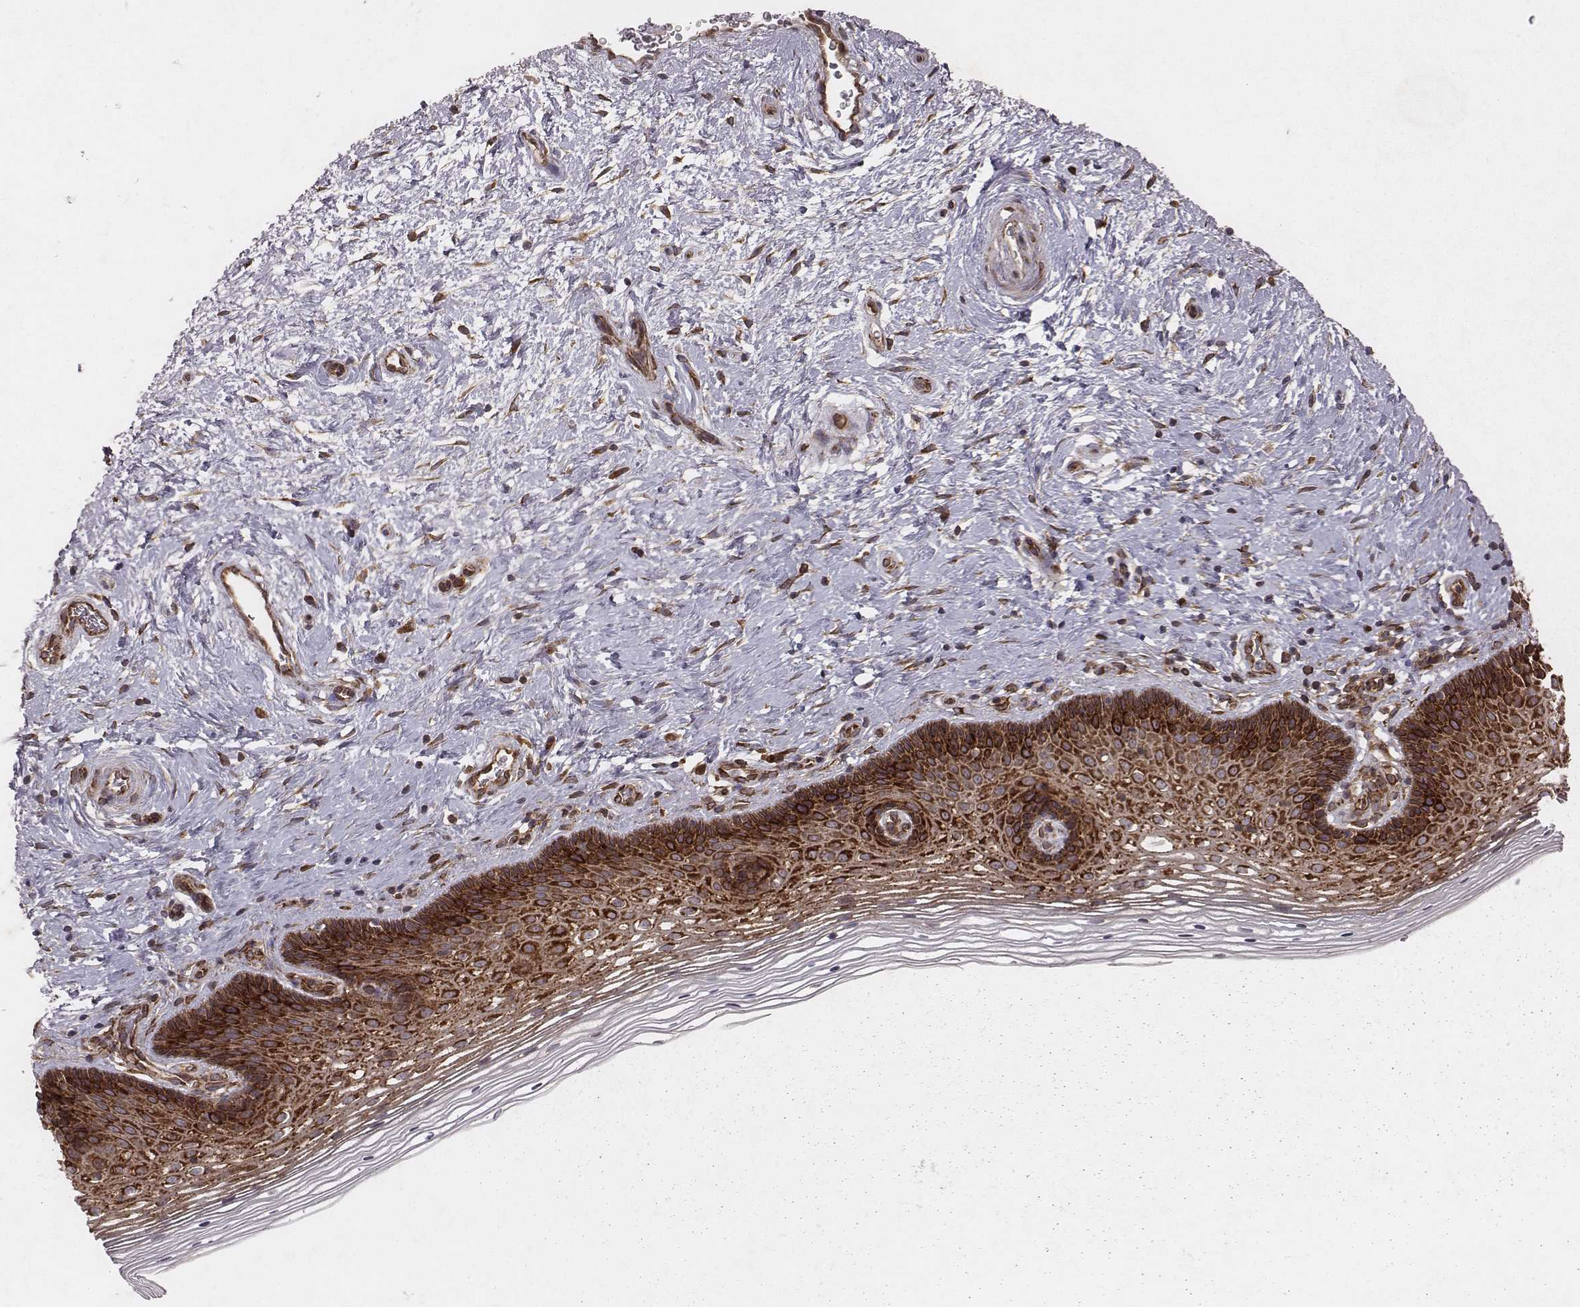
{"staining": {"intensity": "strong", "quantity": "25%-75%", "location": "cytoplasmic/membranous"}, "tissue": "cervix", "cell_type": "Squamous epithelial cells", "image_type": "normal", "snomed": [{"axis": "morphology", "description": "Normal tissue, NOS"}, {"axis": "topography", "description": "Cervix"}], "caption": "Brown immunohistochemical staining in normal human cervix demonstrates strong cytoplasmic/membranous staining in about 25%-75% of squamous epithelial cells.", "gene": "TXLNA", "patient": {"sex": "female", "age": 34}}